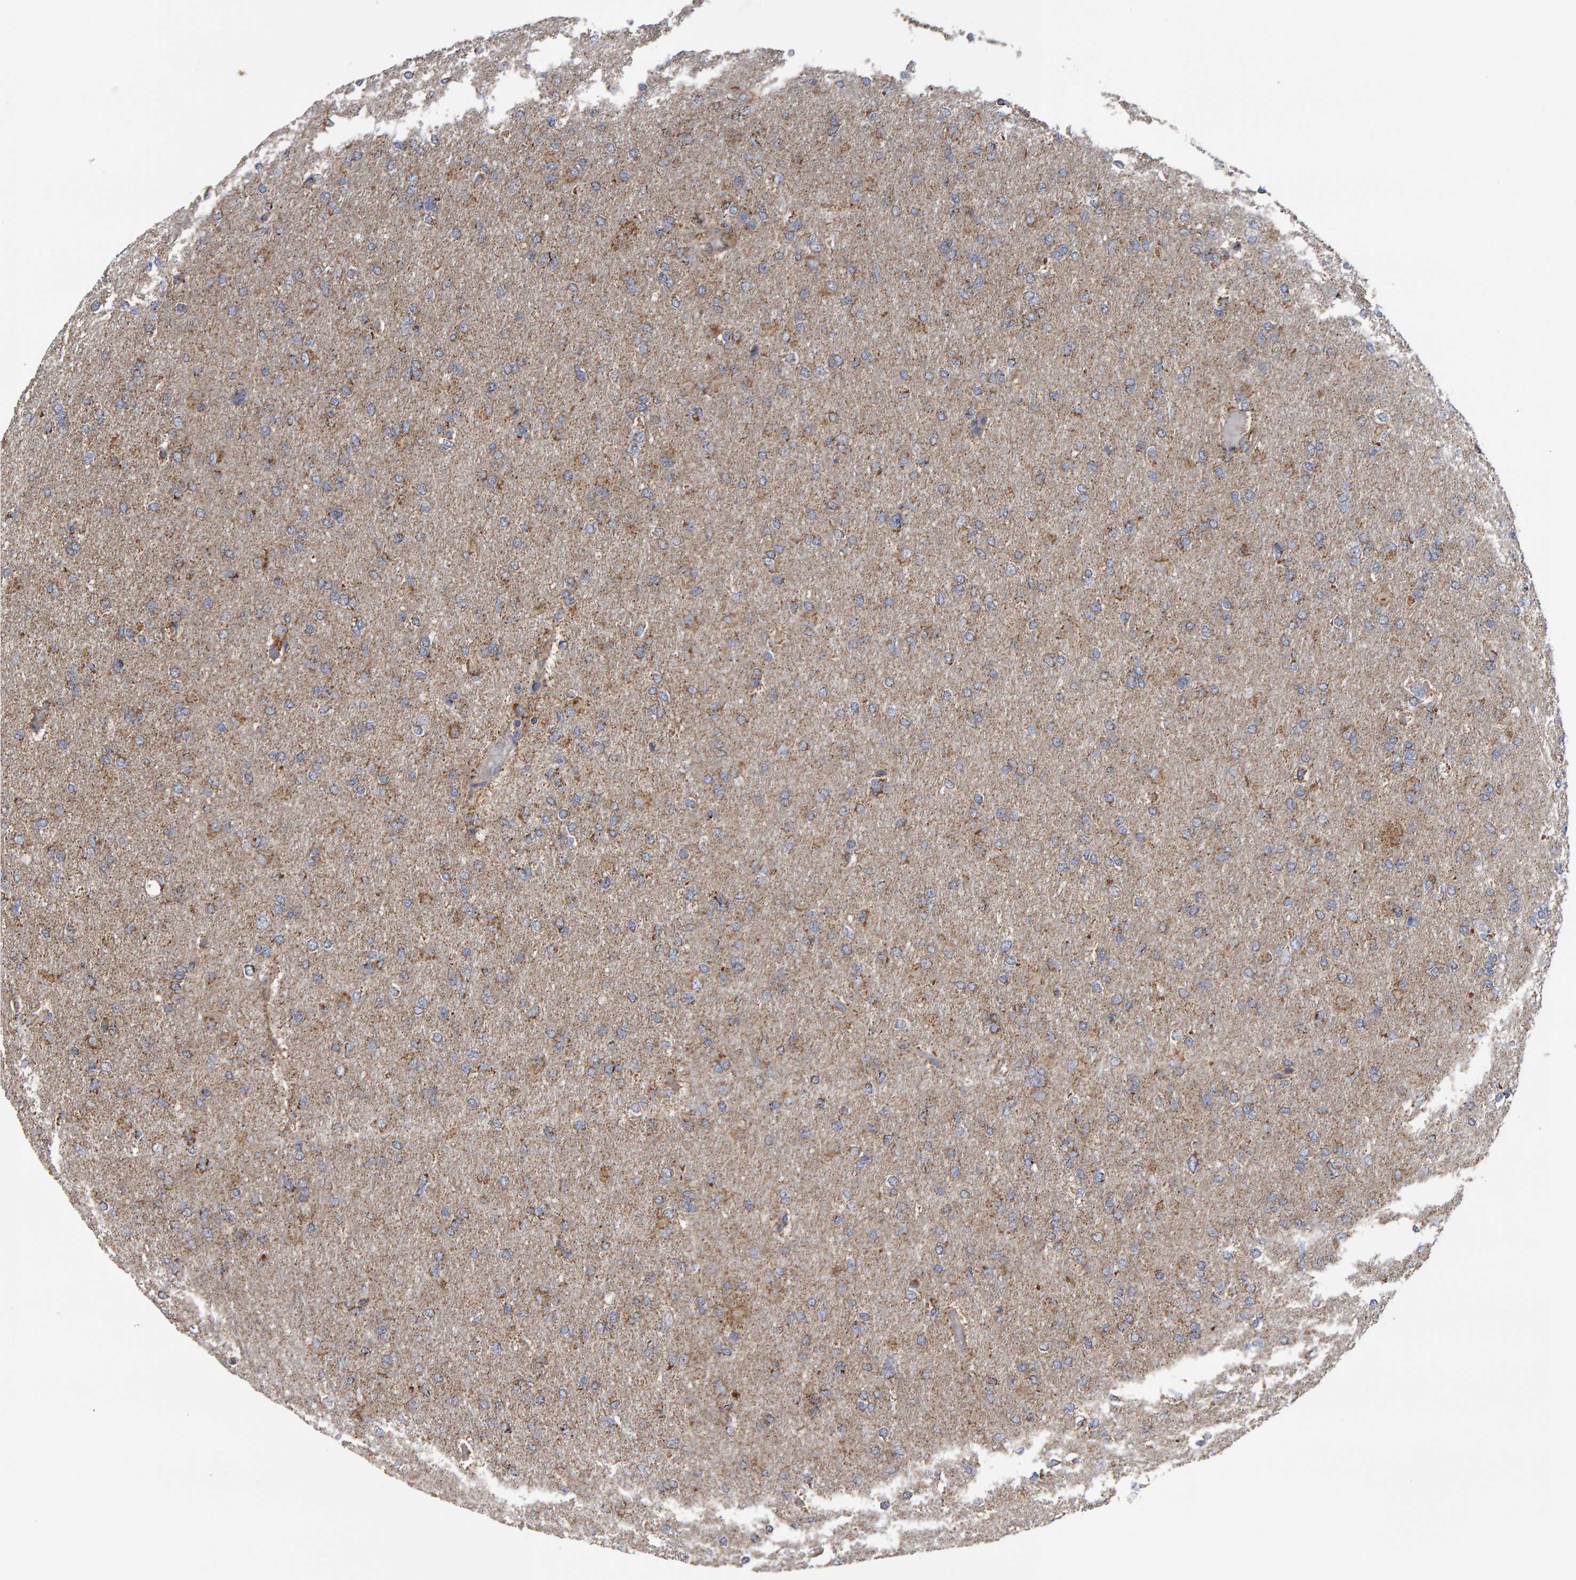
{"staining": {"intensity": "weak", "quantity": ">75%", "location": "cytoplasmic/membranous"}, "tissue": "glioma", "cell_type": "Tumor cells", "image_type": "cancer", "snomed": [{"axis": "morphology", "description": "Glioma, malignant, High grade"}, {"axis": "topography", "description": "Cerebral cortex"}], "caption": "Immunohistochemistry (DAB) staining of human high-grade glioma (malignant) reveals weak cytoplasmic/membranous protein staining in approximately >75% of tumor cells.", "gene": "TOM1L1", "patient": {"sex": "female", "age": 36}}